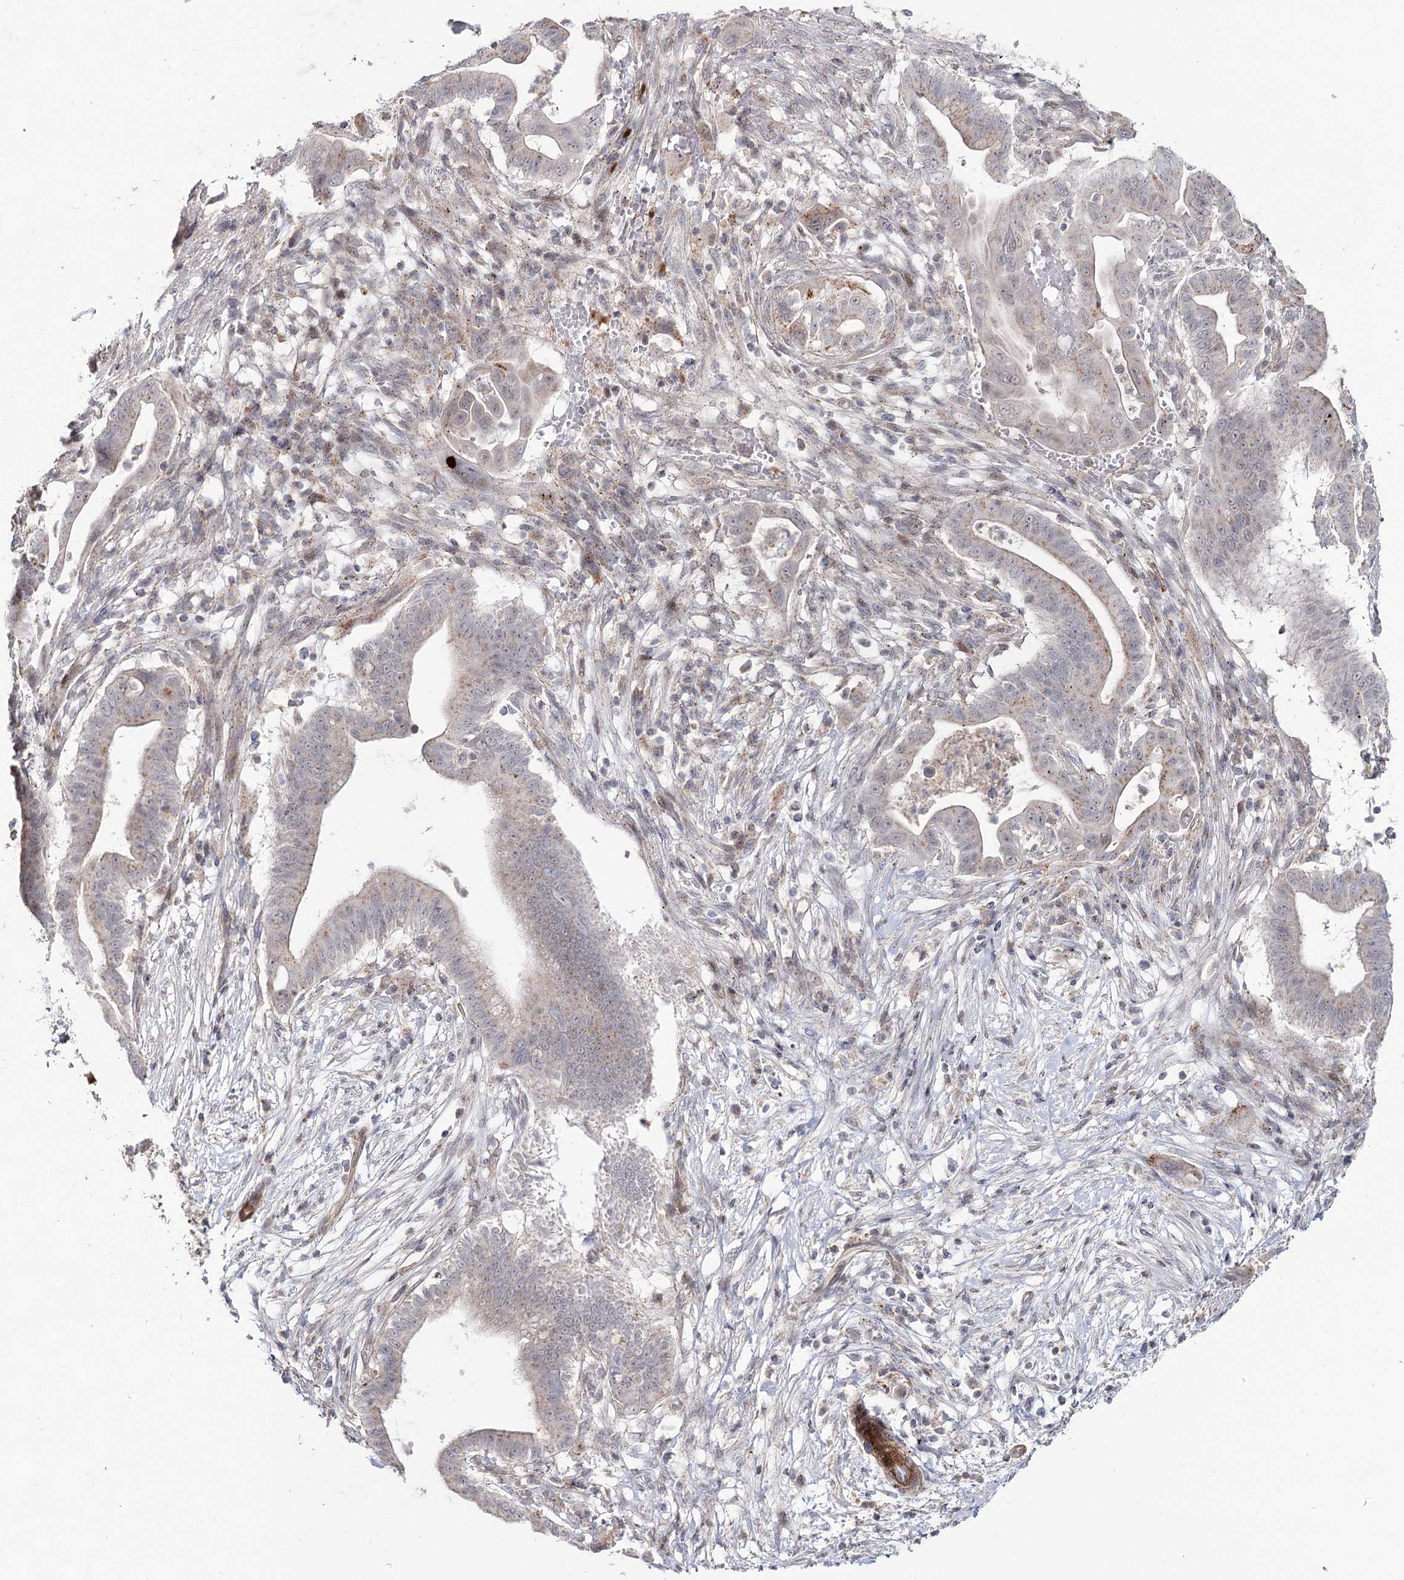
{"staining": {"intensity": "weak", "quantity": "<25%", "location": "cytoplasmic/membranous"}, "tissue": "pancreatic cancer", "cell_type": "Tumor cells", "image_type": "cancer", "snomed": [{"axis": "morphology", "description": "Adenocarcinoma, NOS"}, {"axis": "topography", "description": "Pancreas"}], "caption": "This is an immunohistochemistry photomicrograph of pancreatic cancer. There is no staining in tumor cells.", "gene": "ATL2", "patient": {"sex": "male", "age": 68}}